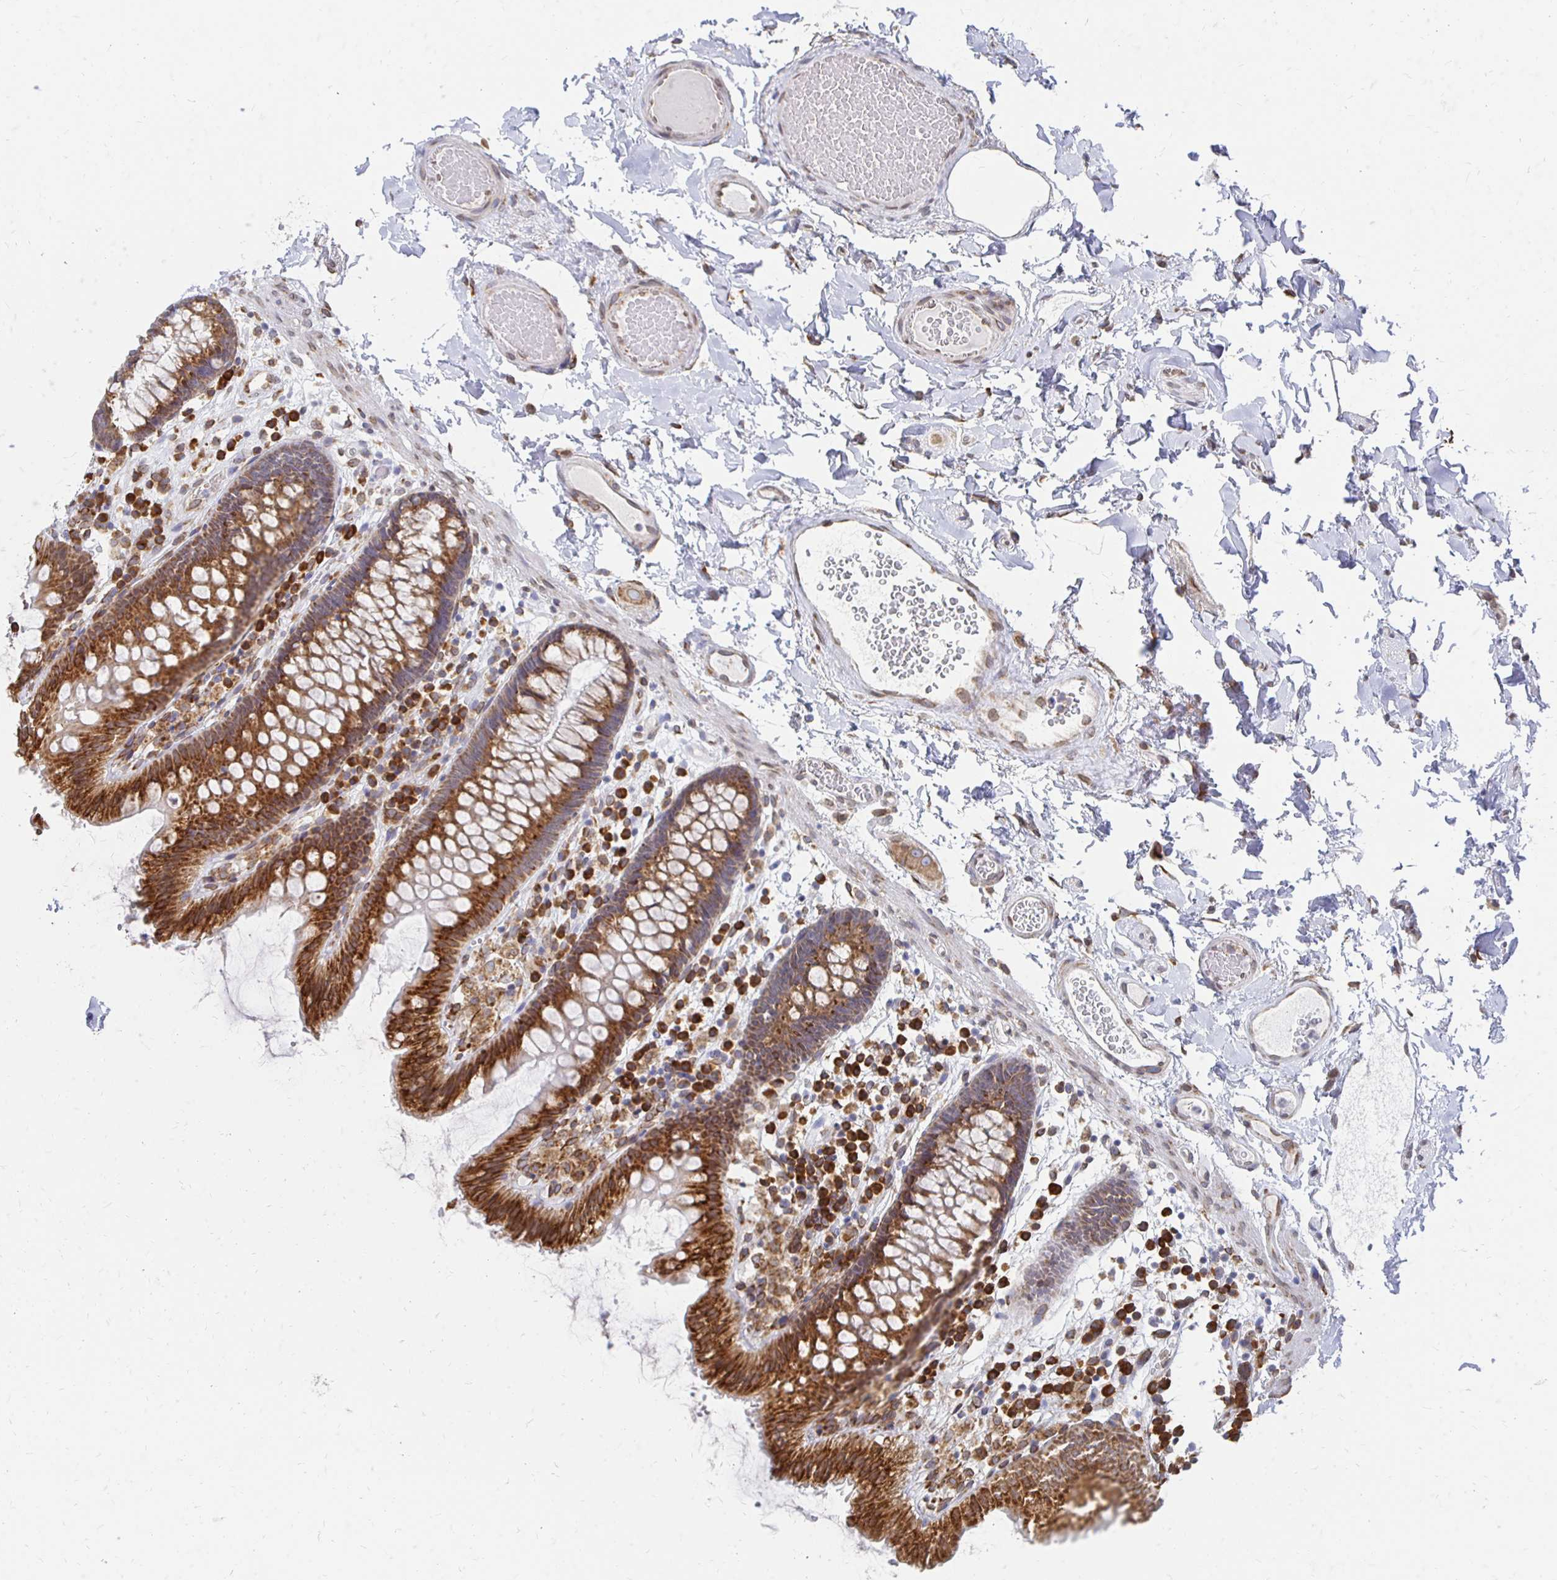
{"staining": {"intensity": "moderate", "quantity": "25%-75%", "location": "cytoplasmic/membranous,nuclear"}, "tissue": "colon", "cell_type": "Endothelial cells", "image_type": "normal", "snomed": [{"axis": "morphology", "description": "Normal tissue, NOS"}, {"axis": "topography", "description": "Colon"}], "caption": "Endothelial cells demonstrate moderate cytoplasmic/membranous,nuclear positivity in approximately 25%-75% of cells in normal colon. (IHC, brightfield microscopy, high magnification).", "gene": "PELI3", "patient": {"sex": "male", "age": 84}}